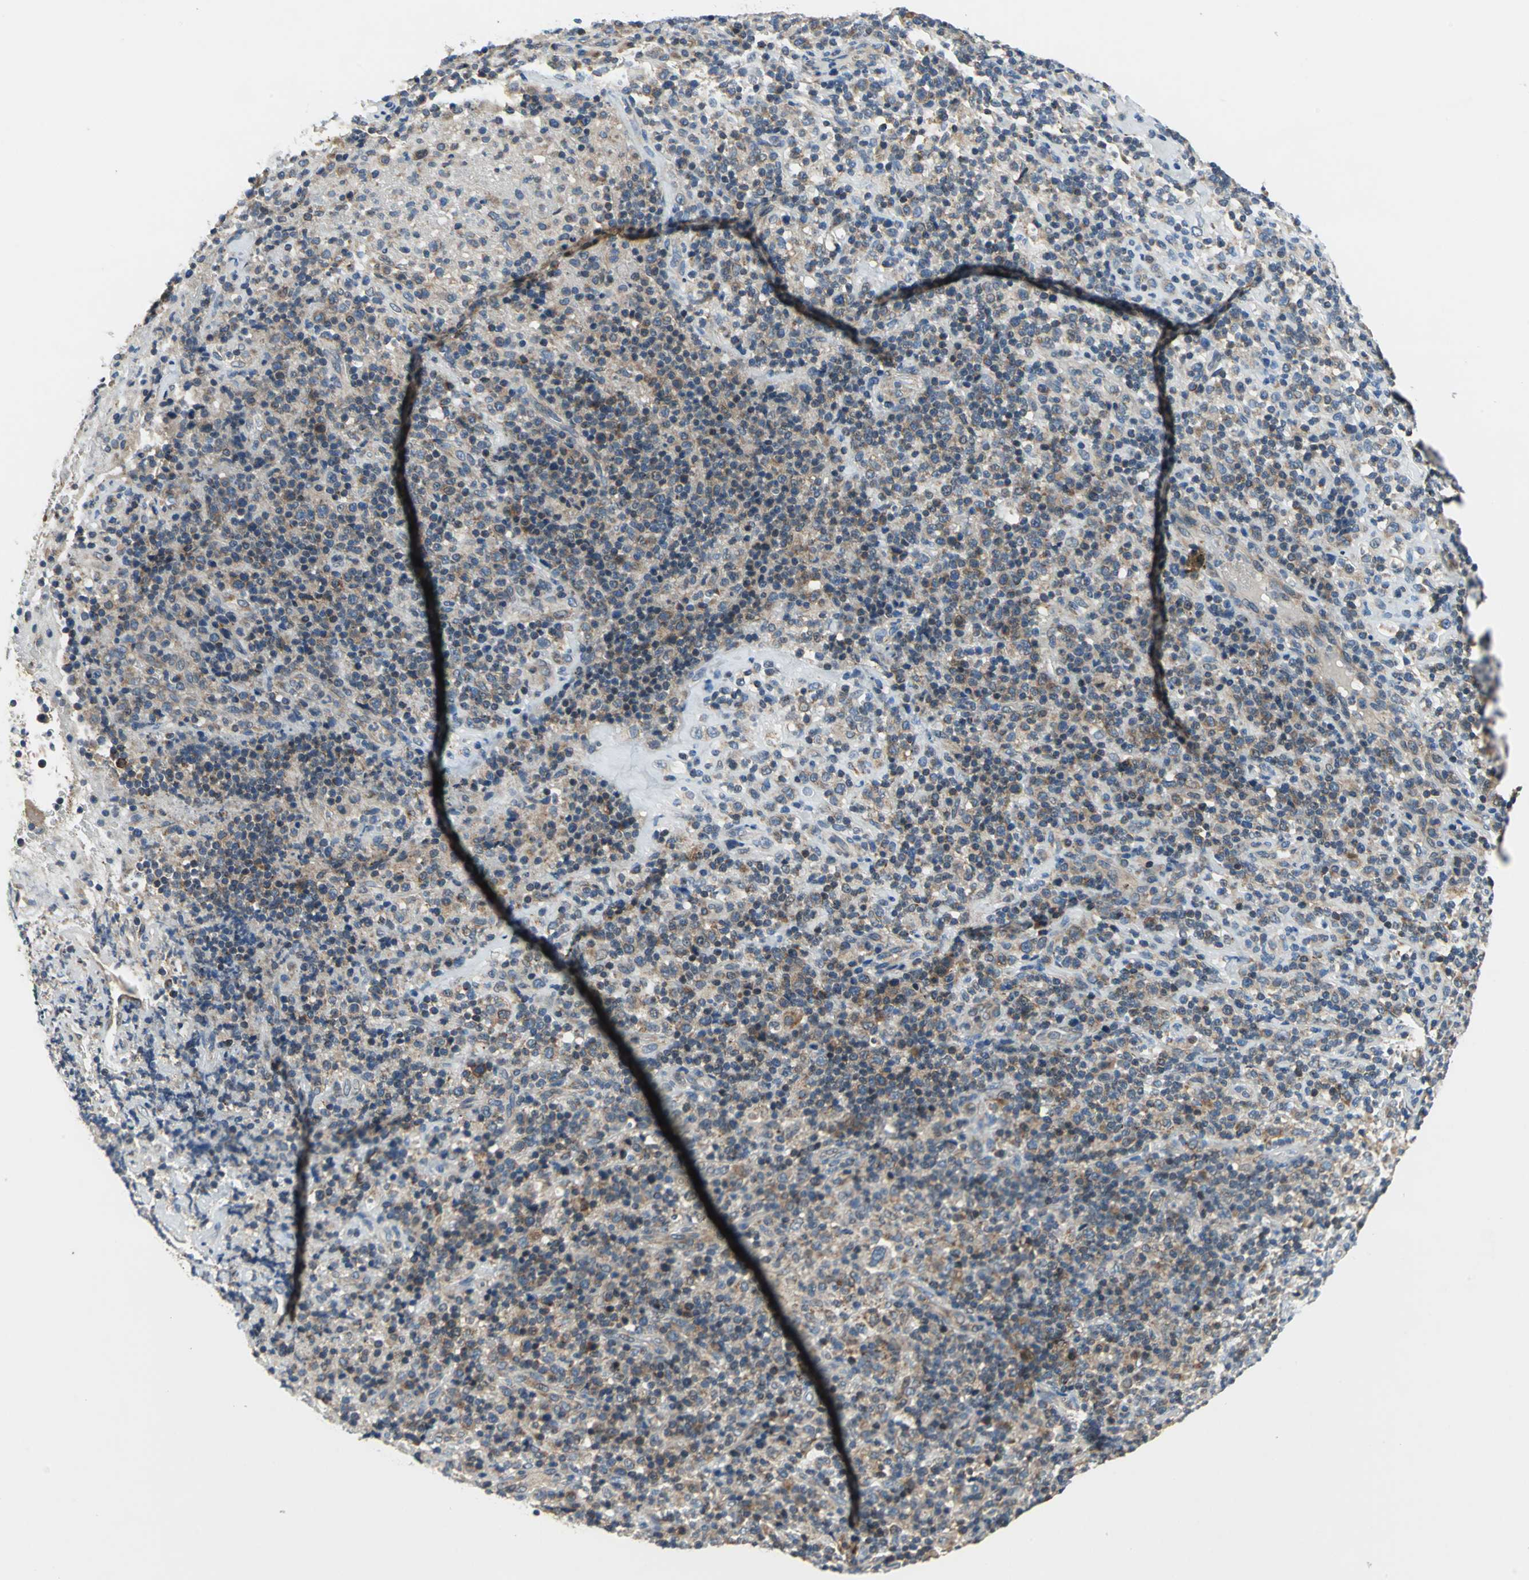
{"staining": {"intensity": "moderate", "quantity": ">75%", "location": "cytoplasmic/membranous"}, "tissue": "lymphoma", "cell_type": "Tumor cells", "image_type": "cancer", "snomed": [{"axis": "morphology", "description": "Hodgkin's disease, NOS"}, {"axis": "topography", "description": "Lymph node"}], "caption": "Immunohistochemistry (IHC) histopathology image of human Hodgkin's disease stained for a protein (brown), which exhibits medium levels of moderate cytoplasmic/membranous expression in about >75% of tumor cells.", "gene": "TRAK1", "patient": {"sex": "male", "age": 65}}